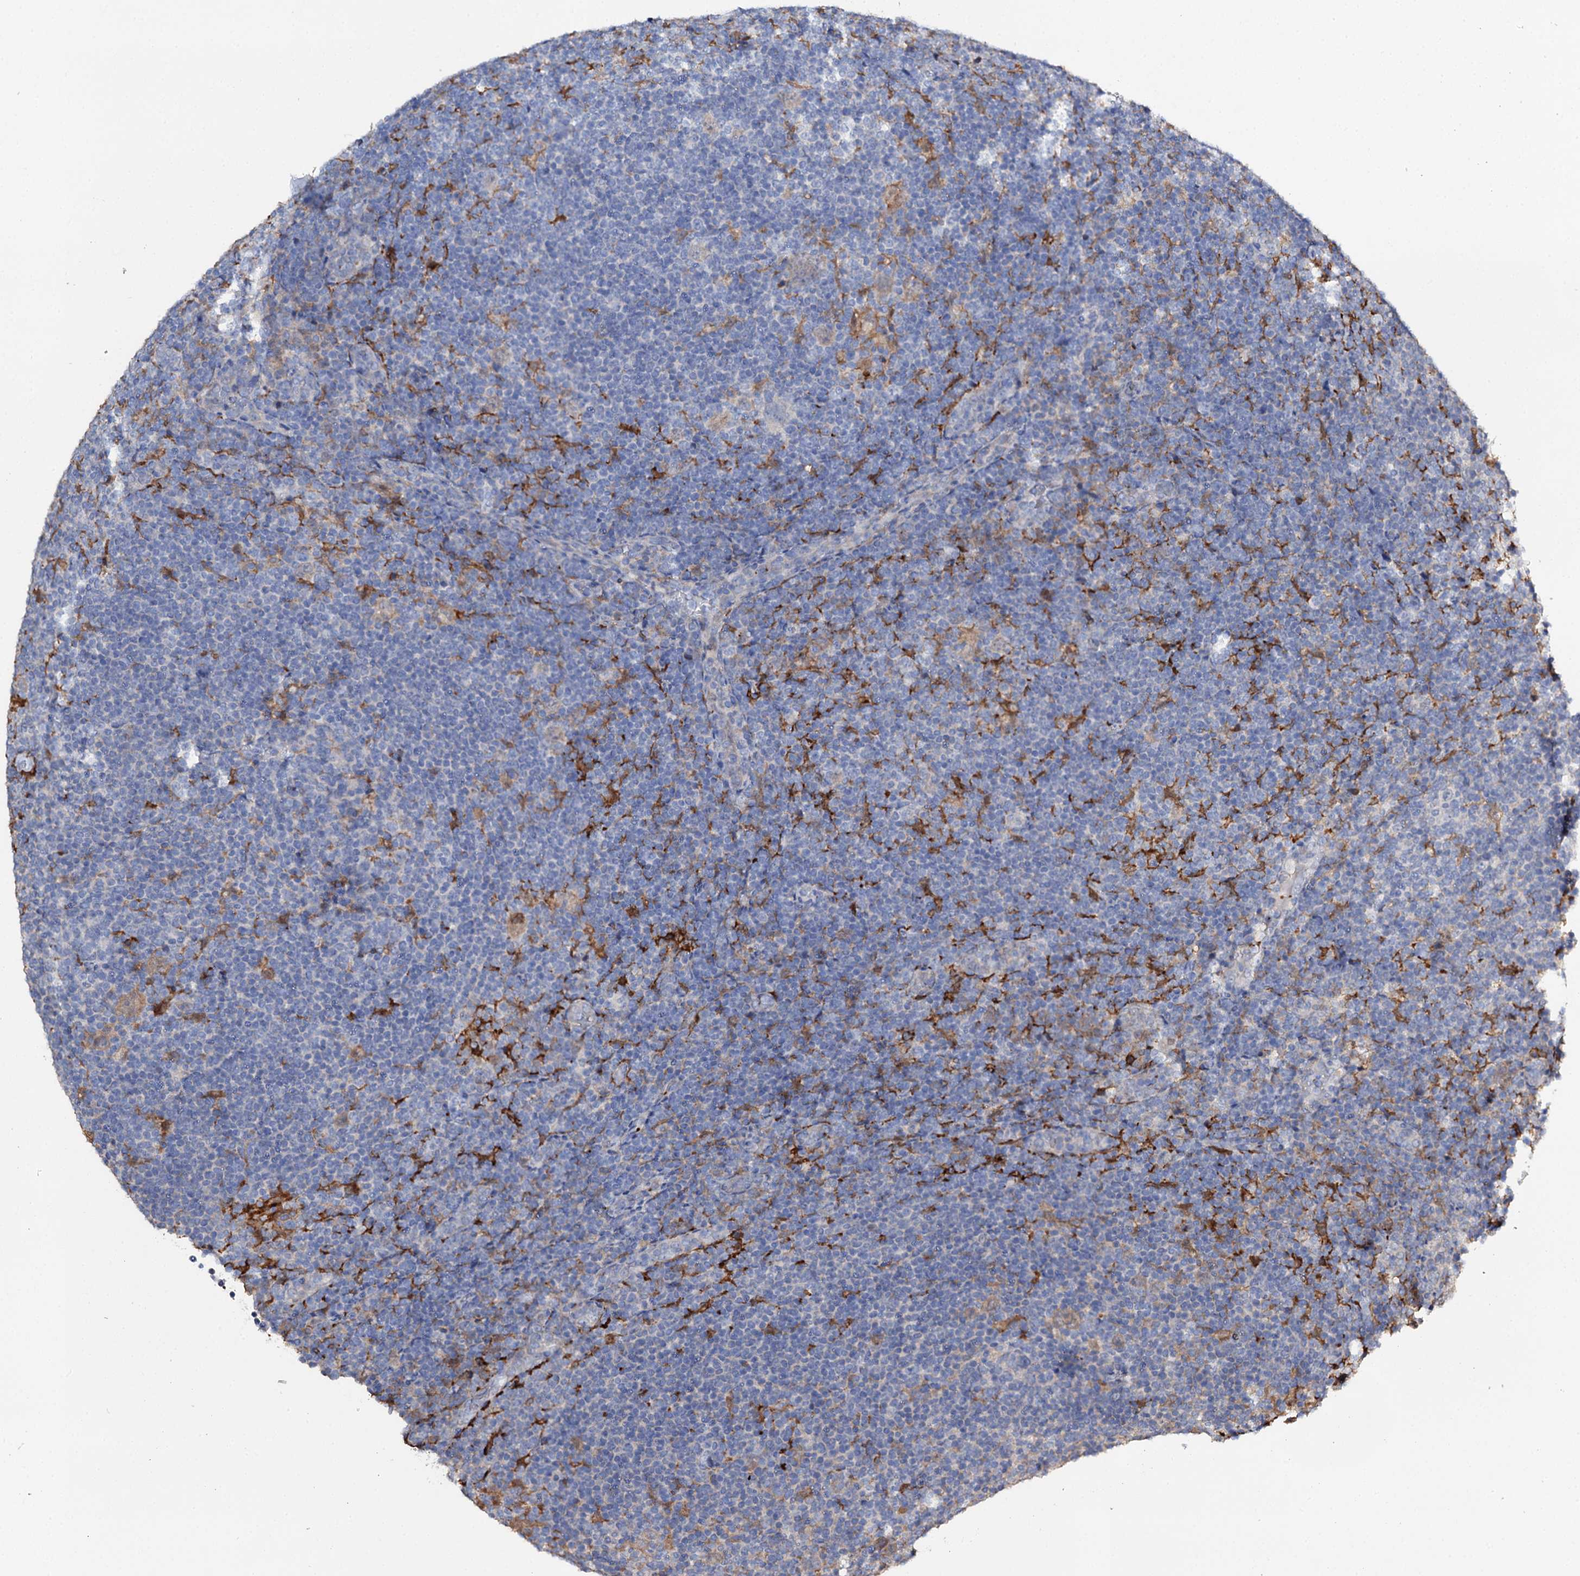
{"staining": {"intensity": "weak", "quantity": "<25%", "location": "cytoplasmic/membranous"}, "tissue": "lymphoma", "cell_type": "Tumor cells", "image_type": "cancer", "snomed": [{"axis": "morphology", "description": "Hodgkin's disease, NOS"}, {"axis": "topography", "description": "Lymph node"}], "caption": "Tumor cells show no significant positivity in lymphoma.", "gene": "DNAH6", "patient": {"sex": "female", "age": 57}}